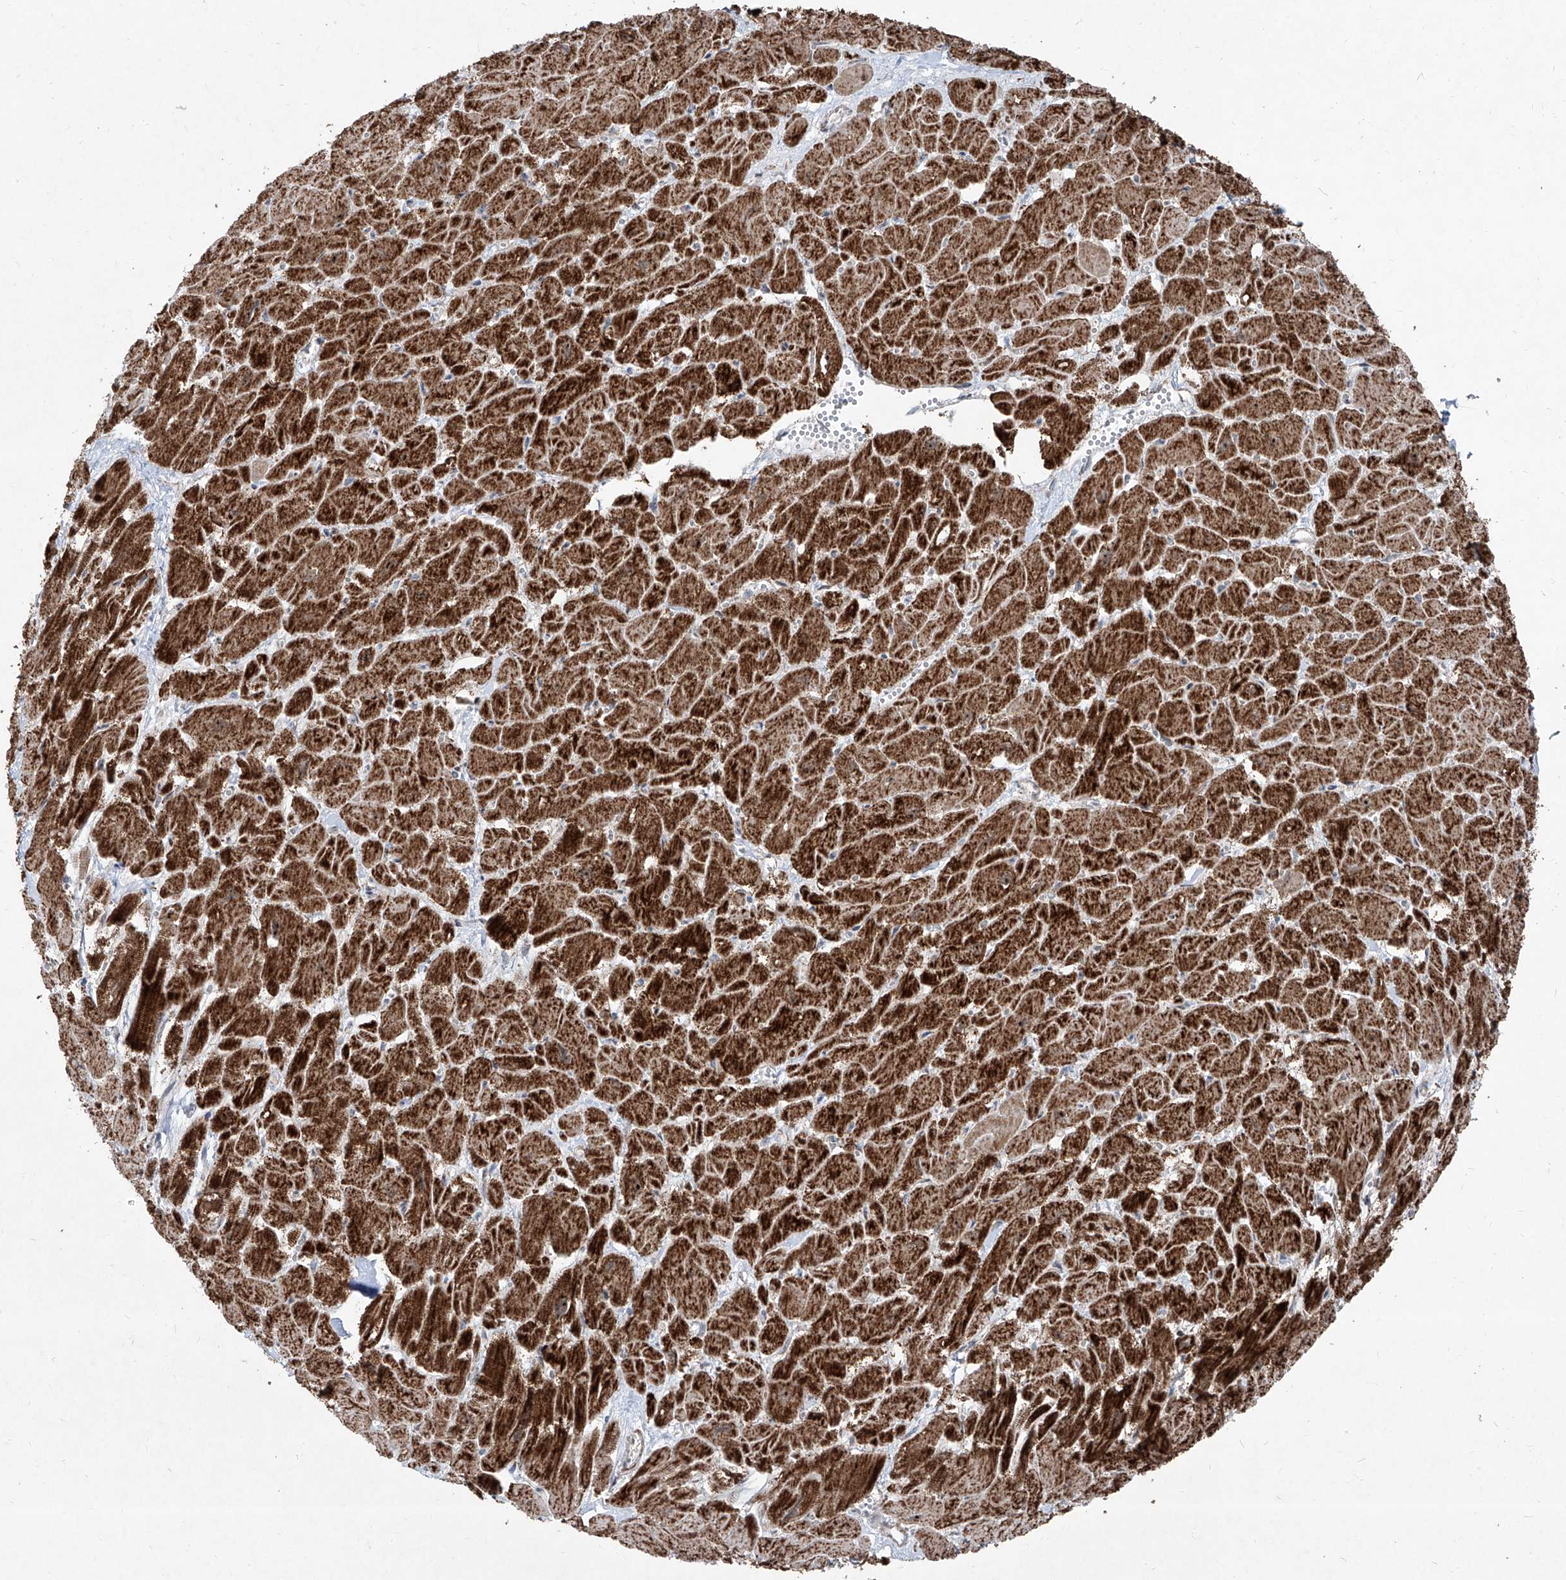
{"staining": {"intensity": "strong", "quantity": ">75%", "location": "cytoplasmic/membranous"}, "tissue": "heart muscle", "cell_type": "Cardiomyocytes", "image_type": "normal", "snomed": [{"axis": "morphology", "description": "Normal tissue, NOS"}, {"axis": "topography", "description": "Heart"}], "caption": "Immunohistochemistry micrograph of benign heart muscle stained for a protein (brown), which reveals high levels of strong cytoplasmic/membranous staining in approximately >75% of cardiomyocytes.", "gene": "NDUFB3", "patient": {"sex": "male", "age": 54}}